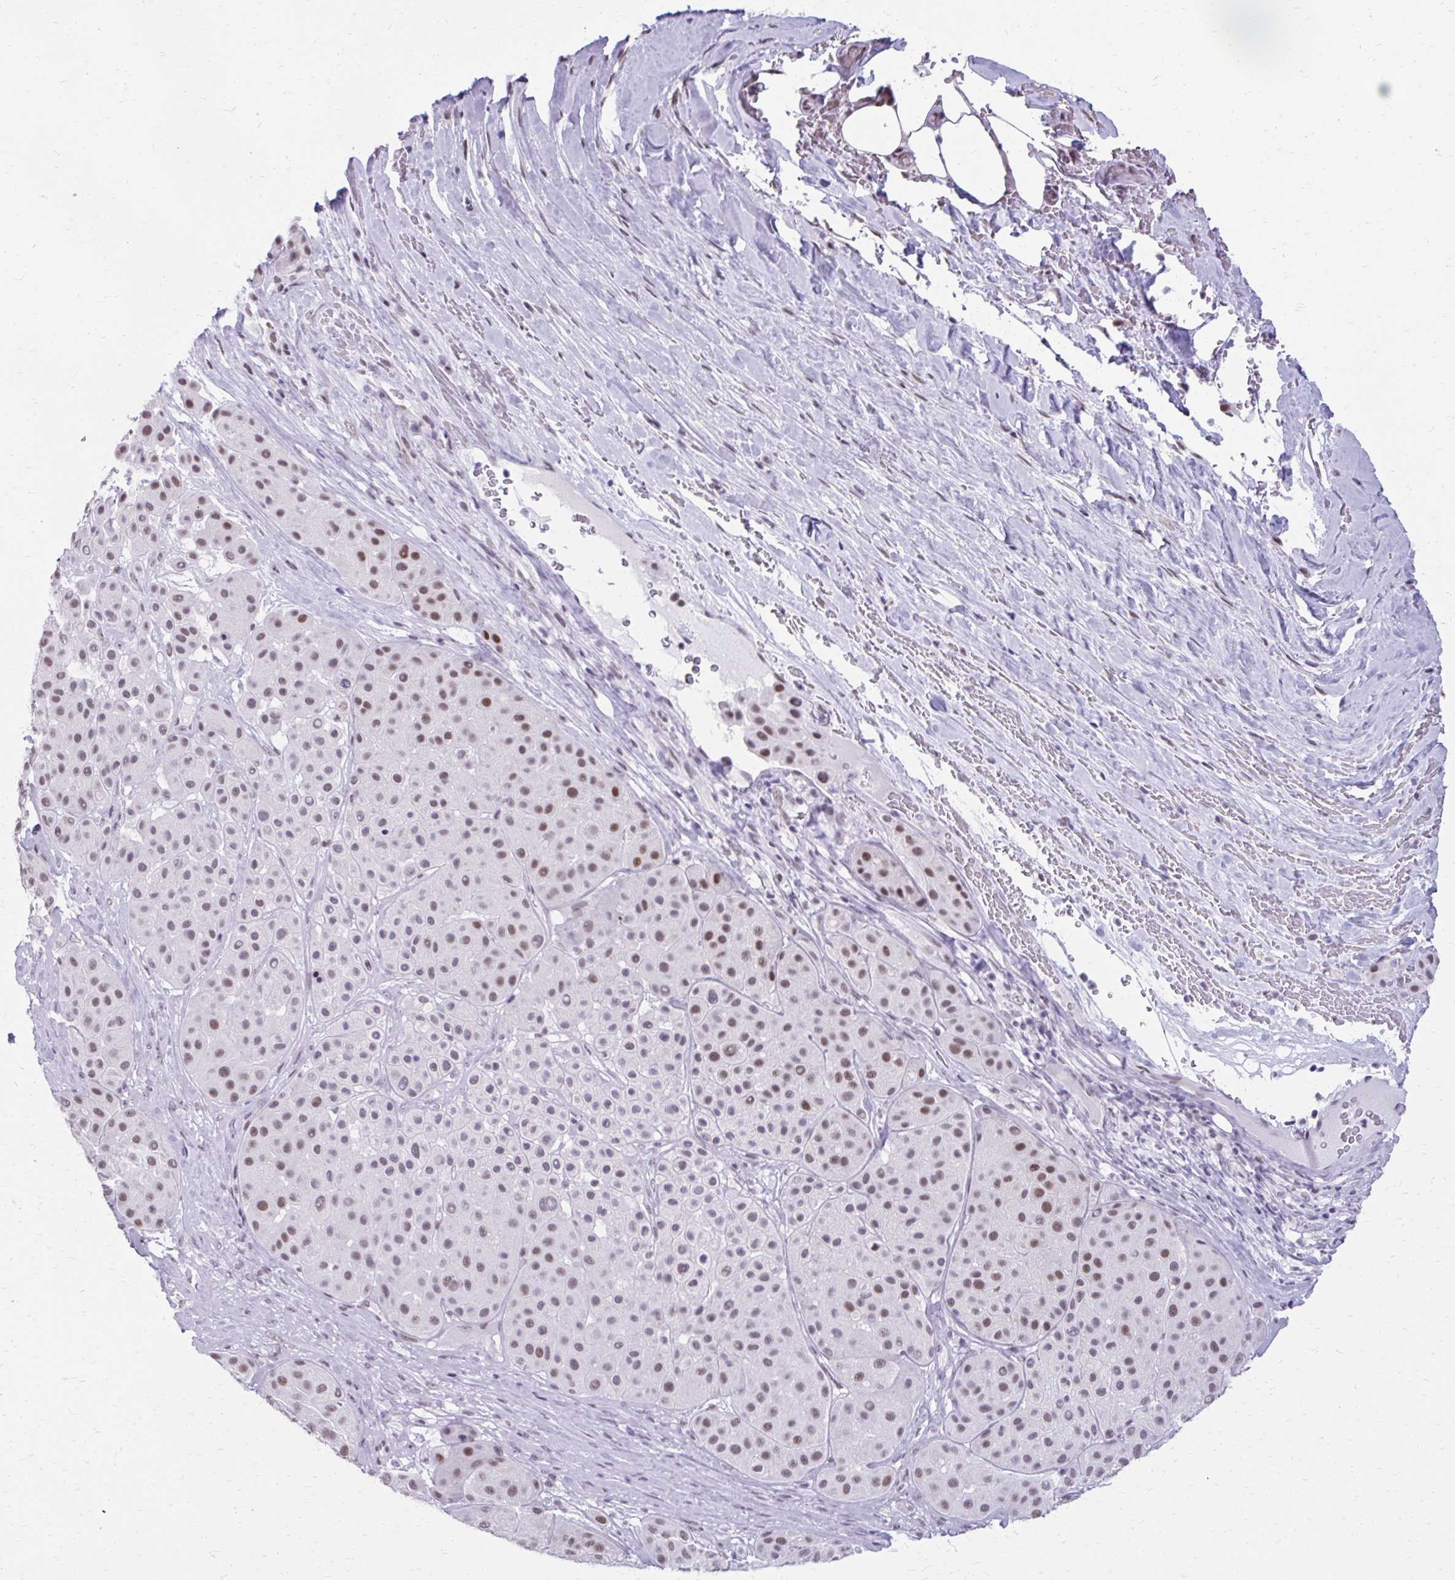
{"staining": {"intensity": "weak", "quantity": "25%-75%", "location": "nuclear"}, "tissue": "melanoma", "cell_type": "Tumor cells", "image_type": "cancer", "snomed": [{"axis": "morphology", "description": "Malignant melanoma, Metastatic site"}, {"axis": "topography", "description": "Smooth muscle"}], "caption": "This is a micrograph of immunohistochemistry (IHC) staining of melanoma, which shows weak positivity in the nuclear of tumor cells.", "gene": "SS18", "patient": {"sex": "male", "age": 41}}